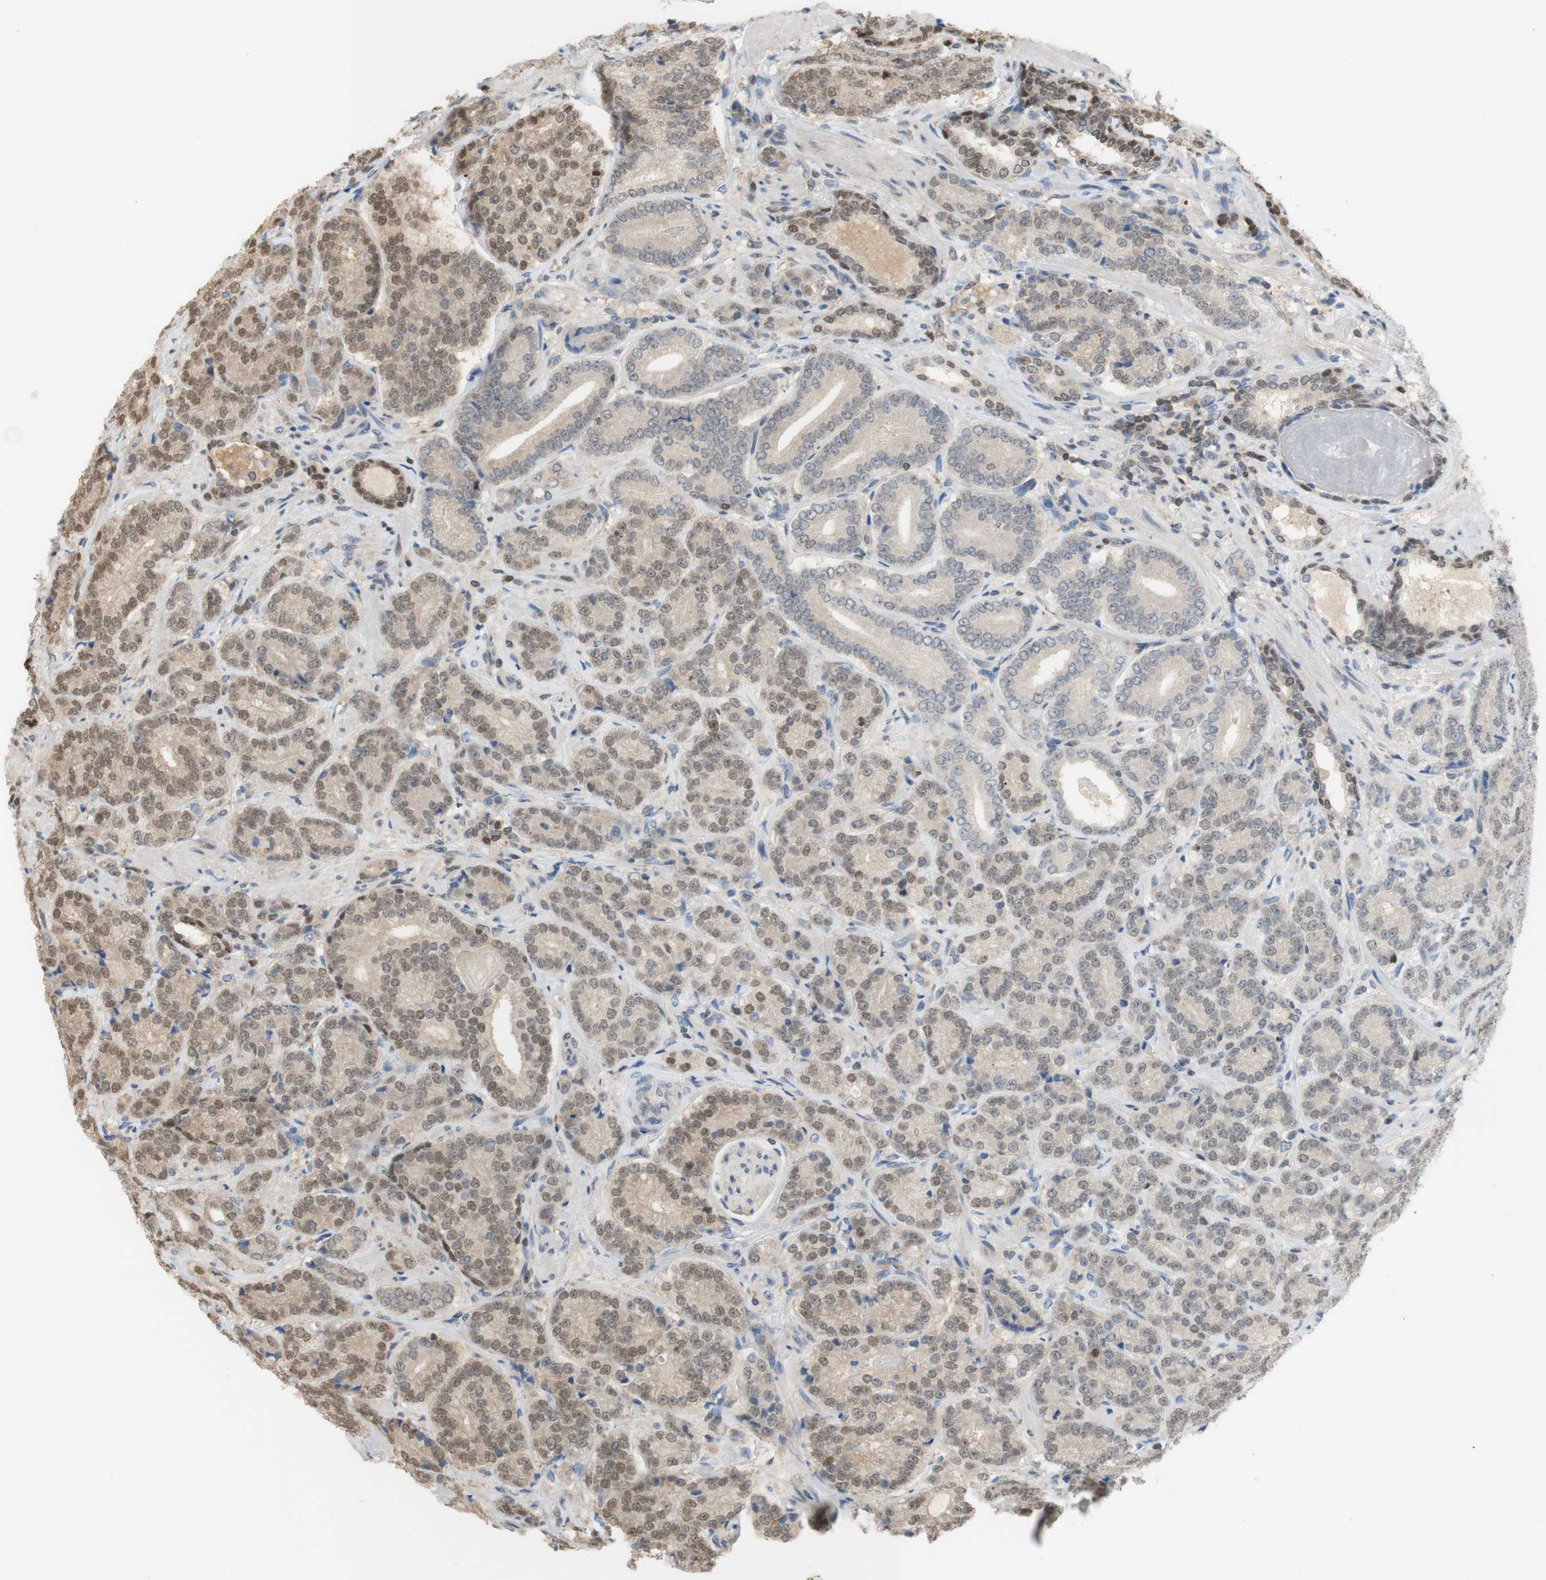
{"staining": {"intensity": "moderate", "quantity": "25%-75%", "location": "cytoplasmic/membranous,nuclear"}, "tissue": "prostate cancer", "cell_type": "Tumor cells", "image_type": "cancer", "snomed": [{"axis": "morphology", "description": "Adenocarcinoma, High grade"}, {"axis": "topography", "description": "Prostate"}], "caption": "Tumor cells demonstrate moderate cytoplasmic/membranous and nuclear positivity in approximately 25%-75% of cells in prostate cancer (adenocarcinoma (high-grade)).", "gene": "NAP1L4", "patient": {"sex": "male", "age": 61}}